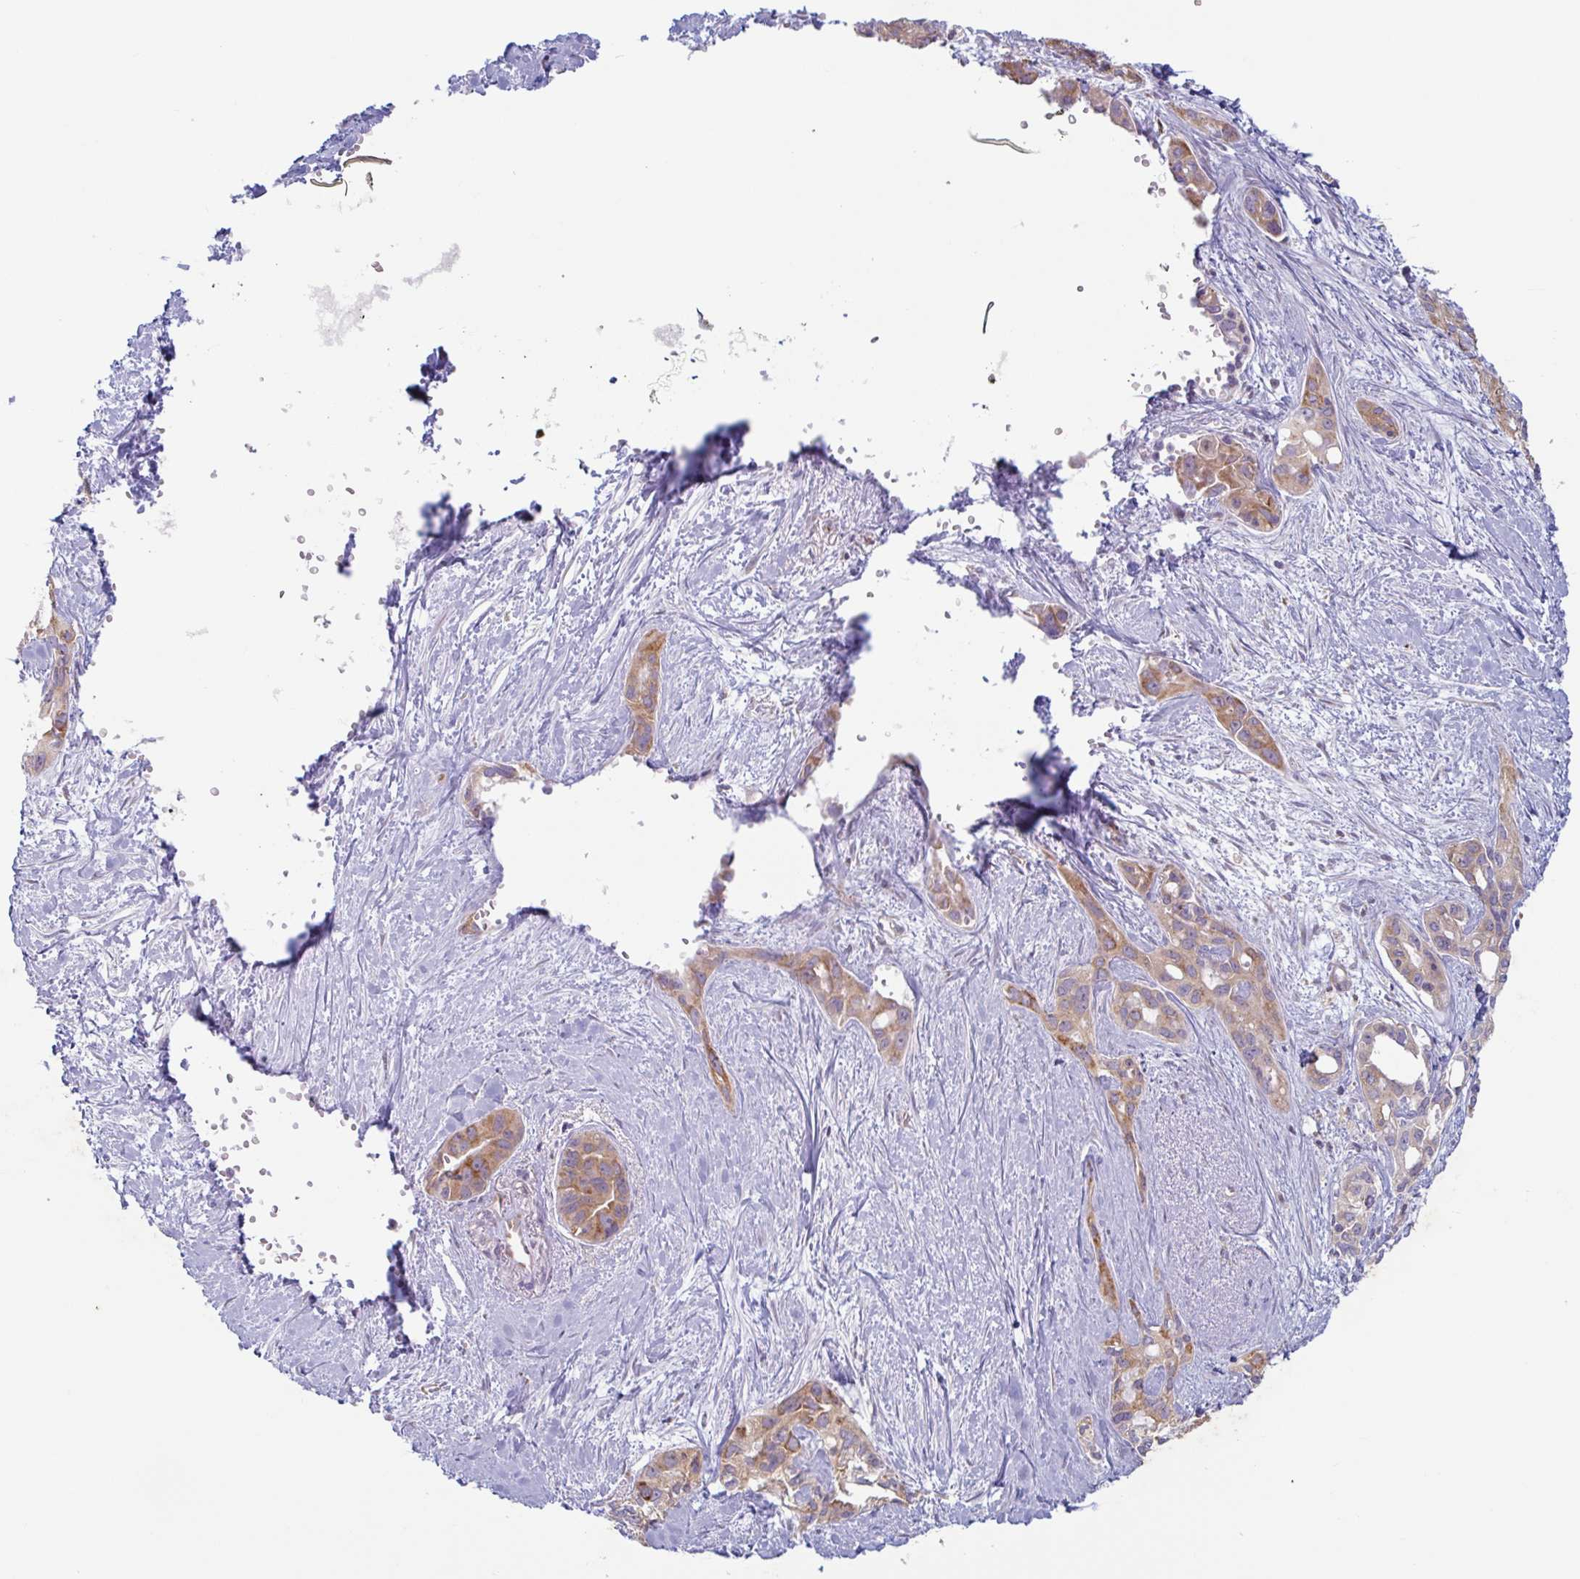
{"staining": {"intensity": "moderate", "quantity": ">75%", "location": "cytoplasmic/membranous"}, "tissue": "pancreatic cancer", "cell_type": "Tumor cells", "image_type": "cancer", "snomed": [{"axis": "morphology", "description": "Adenocarcinoma, NOS"}, {"axis": "topography", "description": "Pancreas"}], "caption": "Immunohistochemistry of human pancreatic cancer exhibits medium levels of moderate cytoplasmic/membranous expression in approximately >75% of tumor cells.", "gene": "RIT1", "patient": {"sex": "female", "age": 50}}